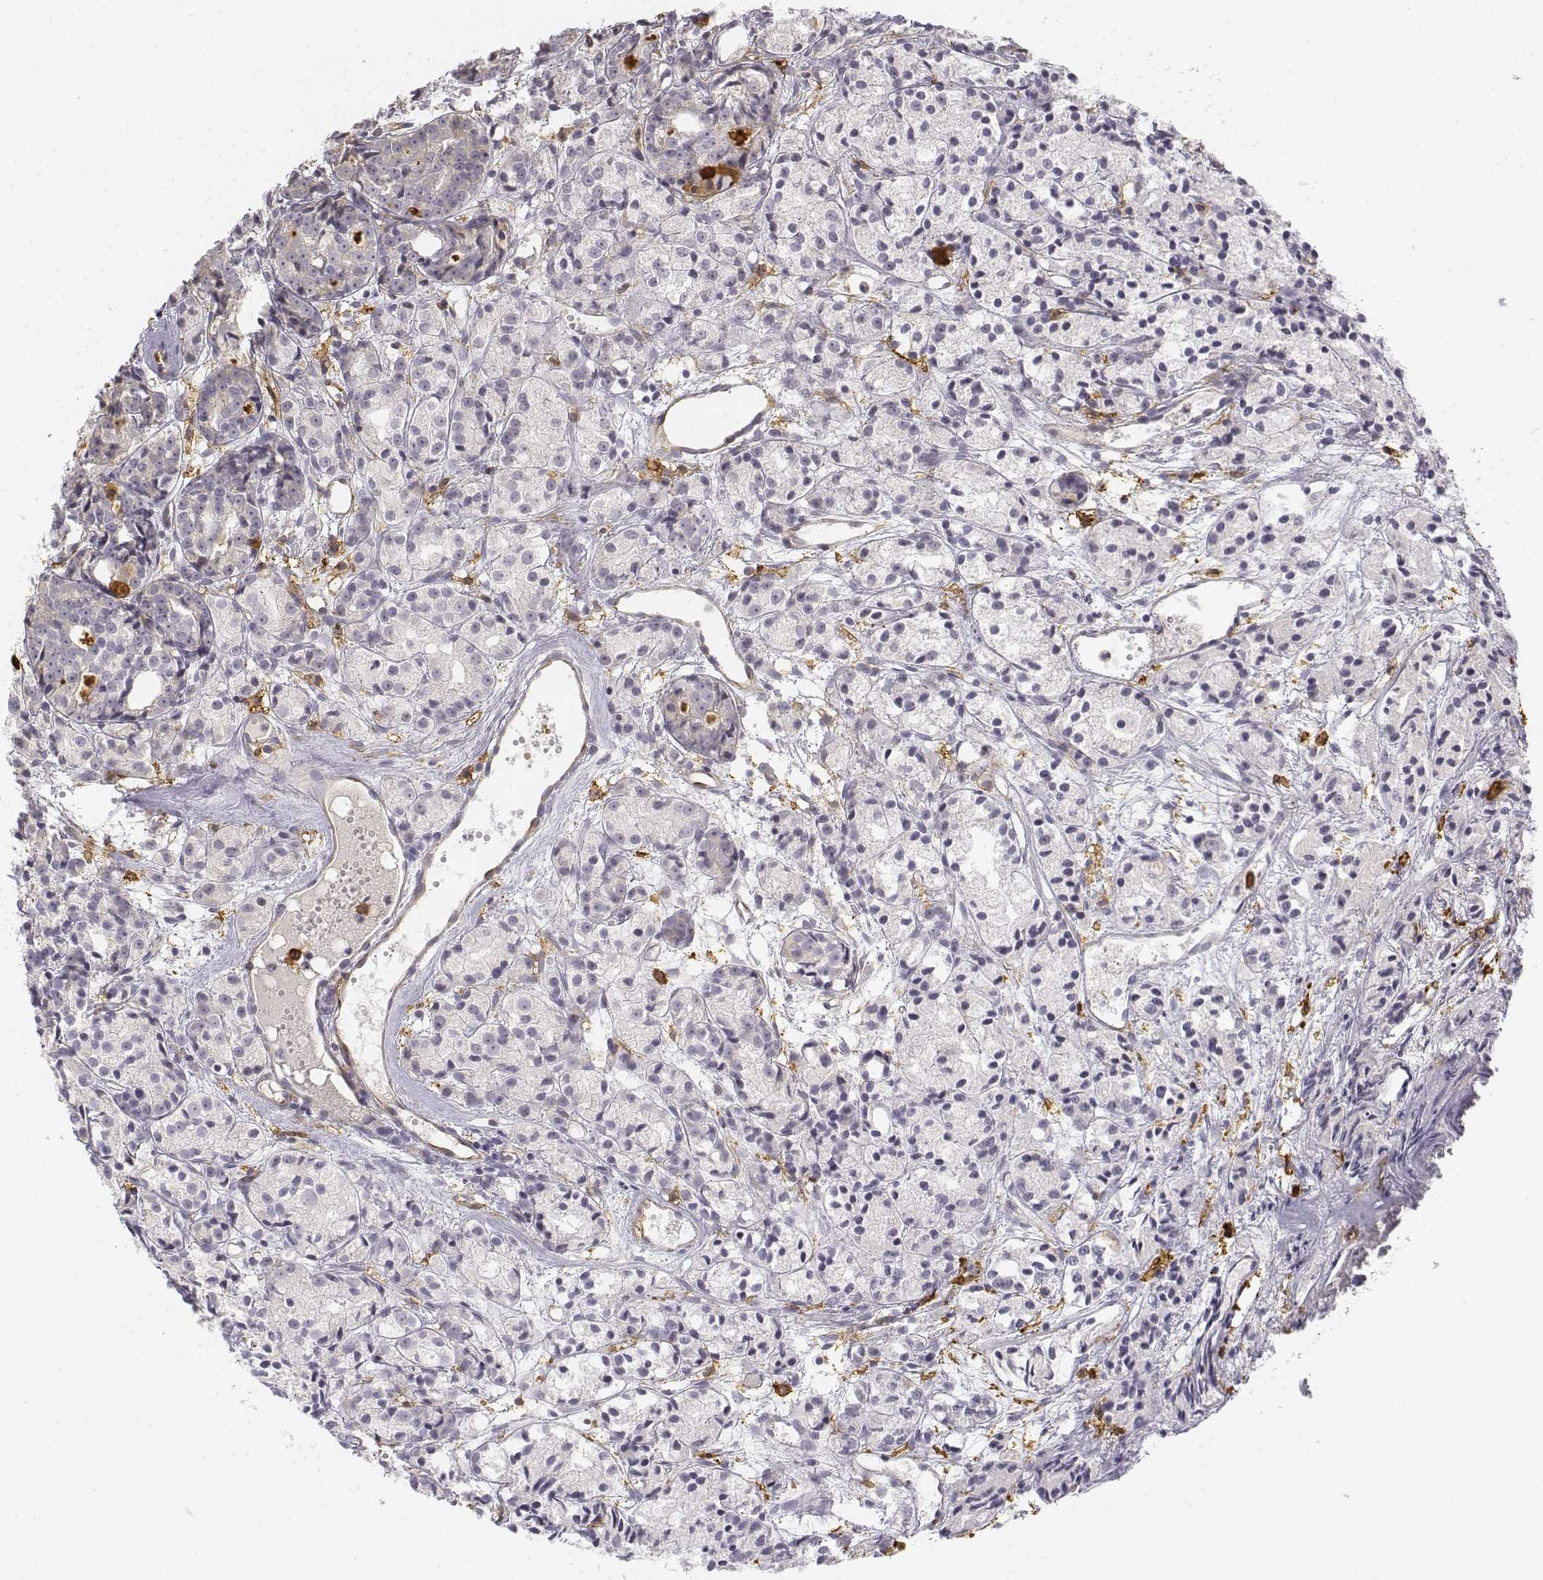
{"staining": {"intensity": "negative", "quantity": "none", "location": "none"}, "tissue": "prostate cancer", "cell_type": "Tumor cells", "image_type": "cancer", "snomed": [{"axis": "morphology", "description": "Adenocarcinoma, Medium grade"}, {"axis": "topography", "description": "Prostate"}], "caption": "A high-resolution image shows immunohistochemistry (IHC) staining of prostate adenocarcinoma (medium-grade), which demonstrates no significant positivity in tumor cells.", "gene": "CD14", "patient": {"sex": "male", "age": 74}}